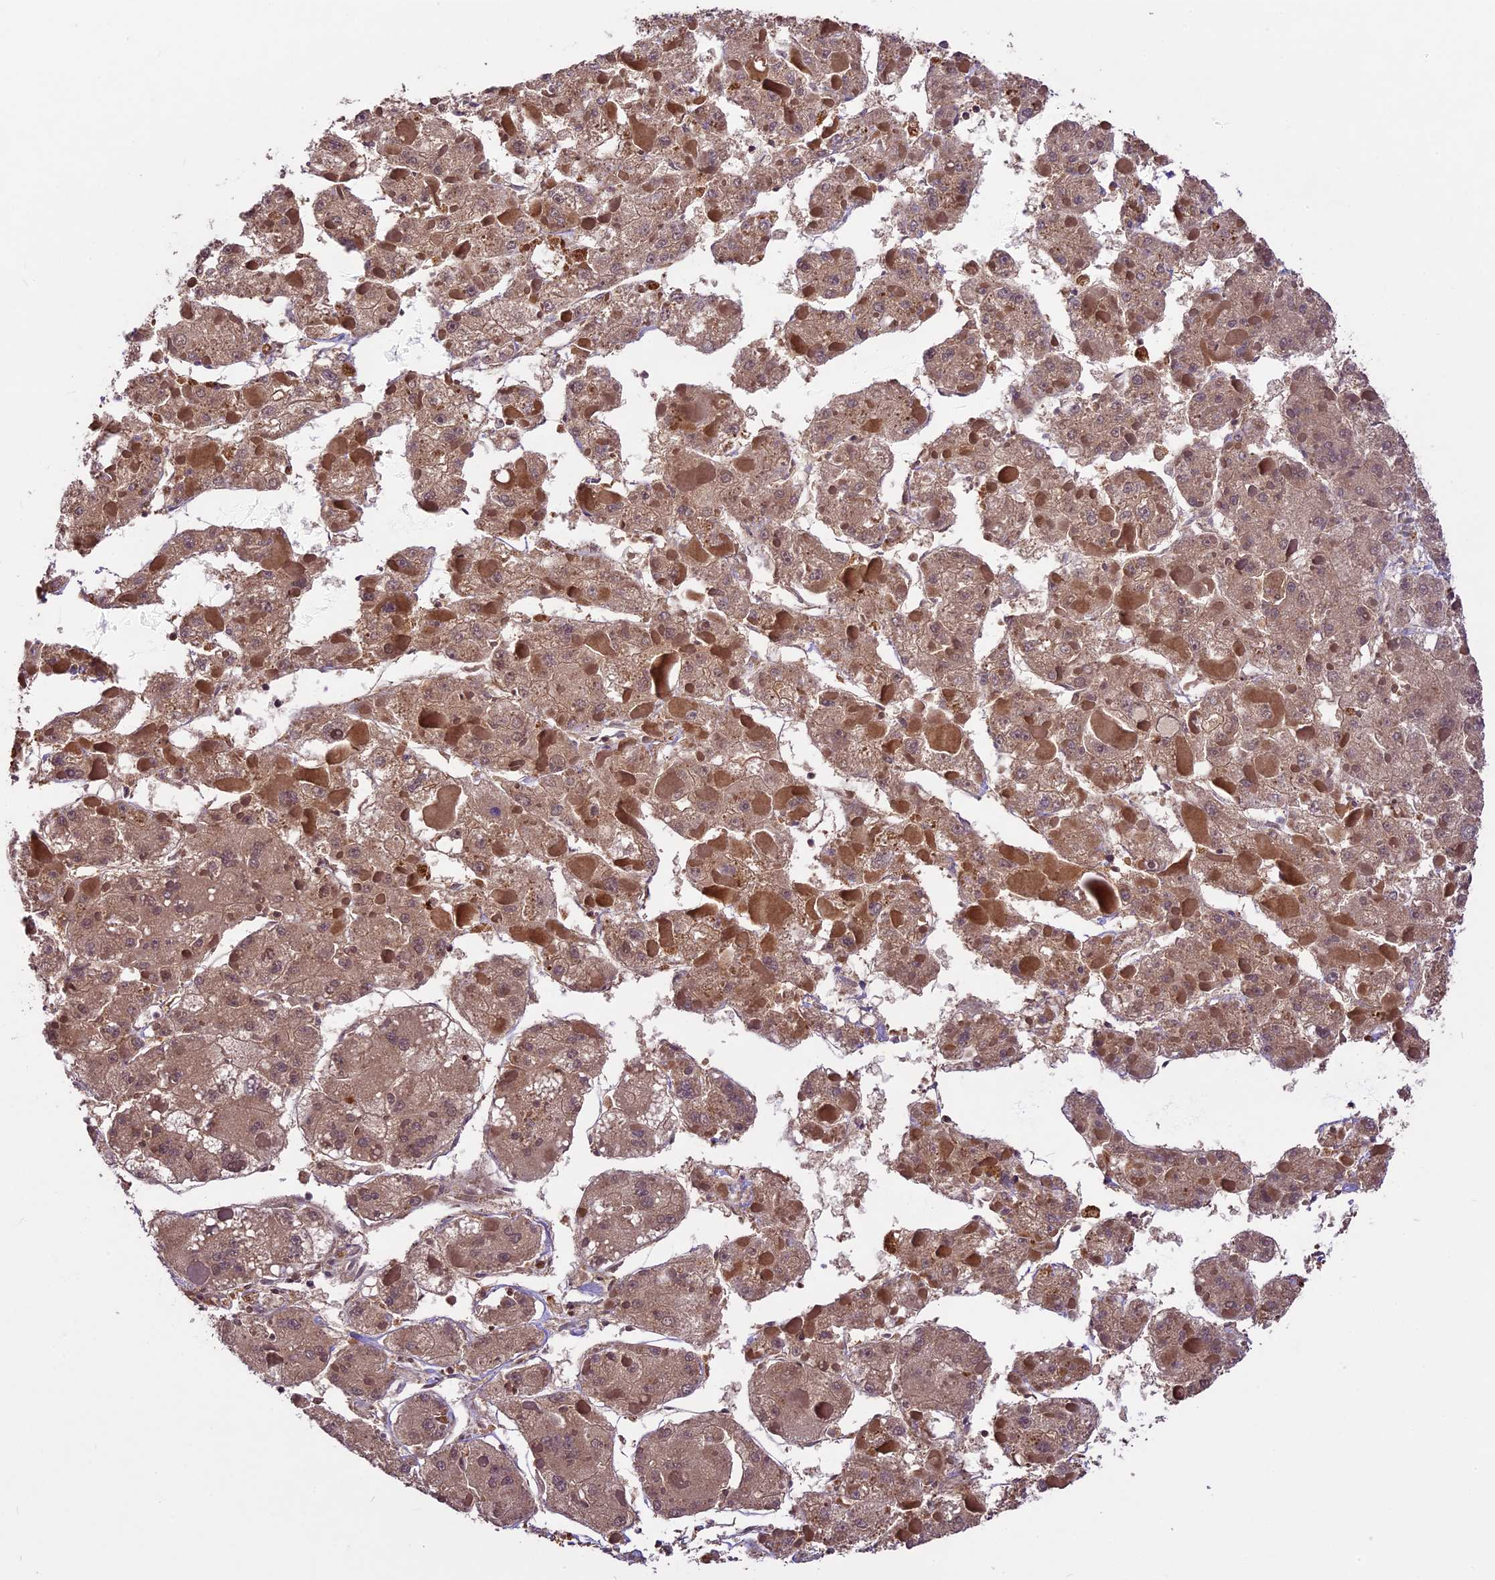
{"staining": {"intensity": "moderate", "quantity": ">75%", "location": "cytoplasmic/membranous,nuclear"}, "tissue": "liver cancer", "cell_type": "Tumor cells", "image_type": "cancer", "snomed": [{"axis": "morphology", "description": "Carcinoma, Hepatocellular, NOS"}, {"axis": "topography", "description": "Liver"}], "caption": "Liver cancer was stained to show a protein in brown. There is medium levels of moderate cytoplasmic/membranous and nuclear expression in approximately >75% of tumor cells. The protein of interest is stained brown, and the nuclei are stained in blue (DAB IHC with brightfield microscopy, high magnification).", "gene": "ATP10A", "patient": {"sex": "female", "age": 73}}